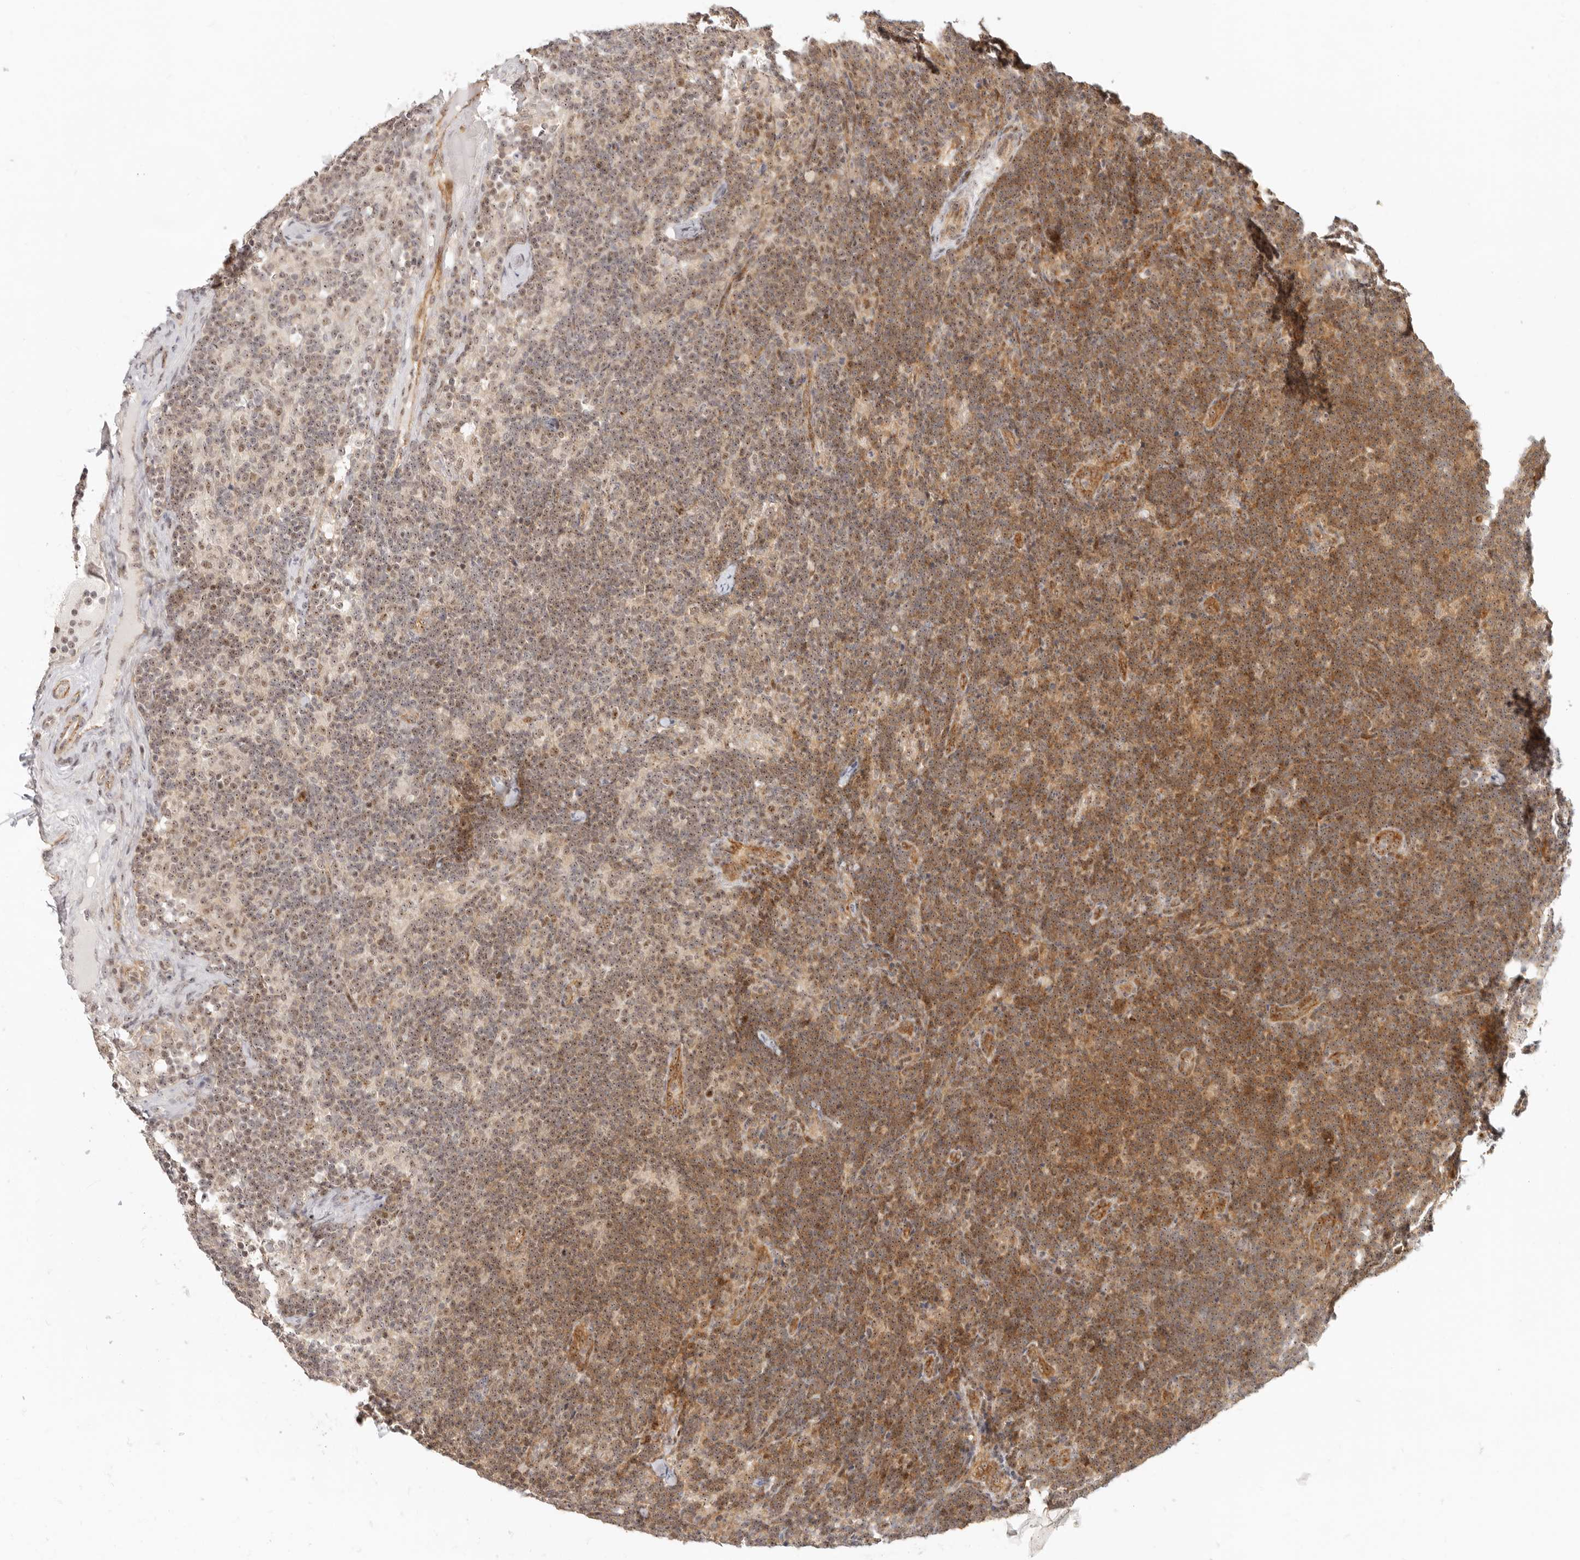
{"staining": {"intensity": "moderate", "quantity": ">75%", "location": "nuclear"}, "tissue": "lymph node", "cell_type": "Germinal center cells", "image_type": "normal", "snomed": [{"axis": "morphology", "description": "Normal tissue, NOS"}, {"axis": "topography", "description": "Lymph node"}], "caption": "DAB immunohistochemical staining of benign lymph node exhibits moderate nuclear protein staining in about >75% of germinal center cells. (DAB IHC with brightfield microscopy, high magnification).", "gene": "BAP1", "patient": {"sex": "female", "age": 22}}